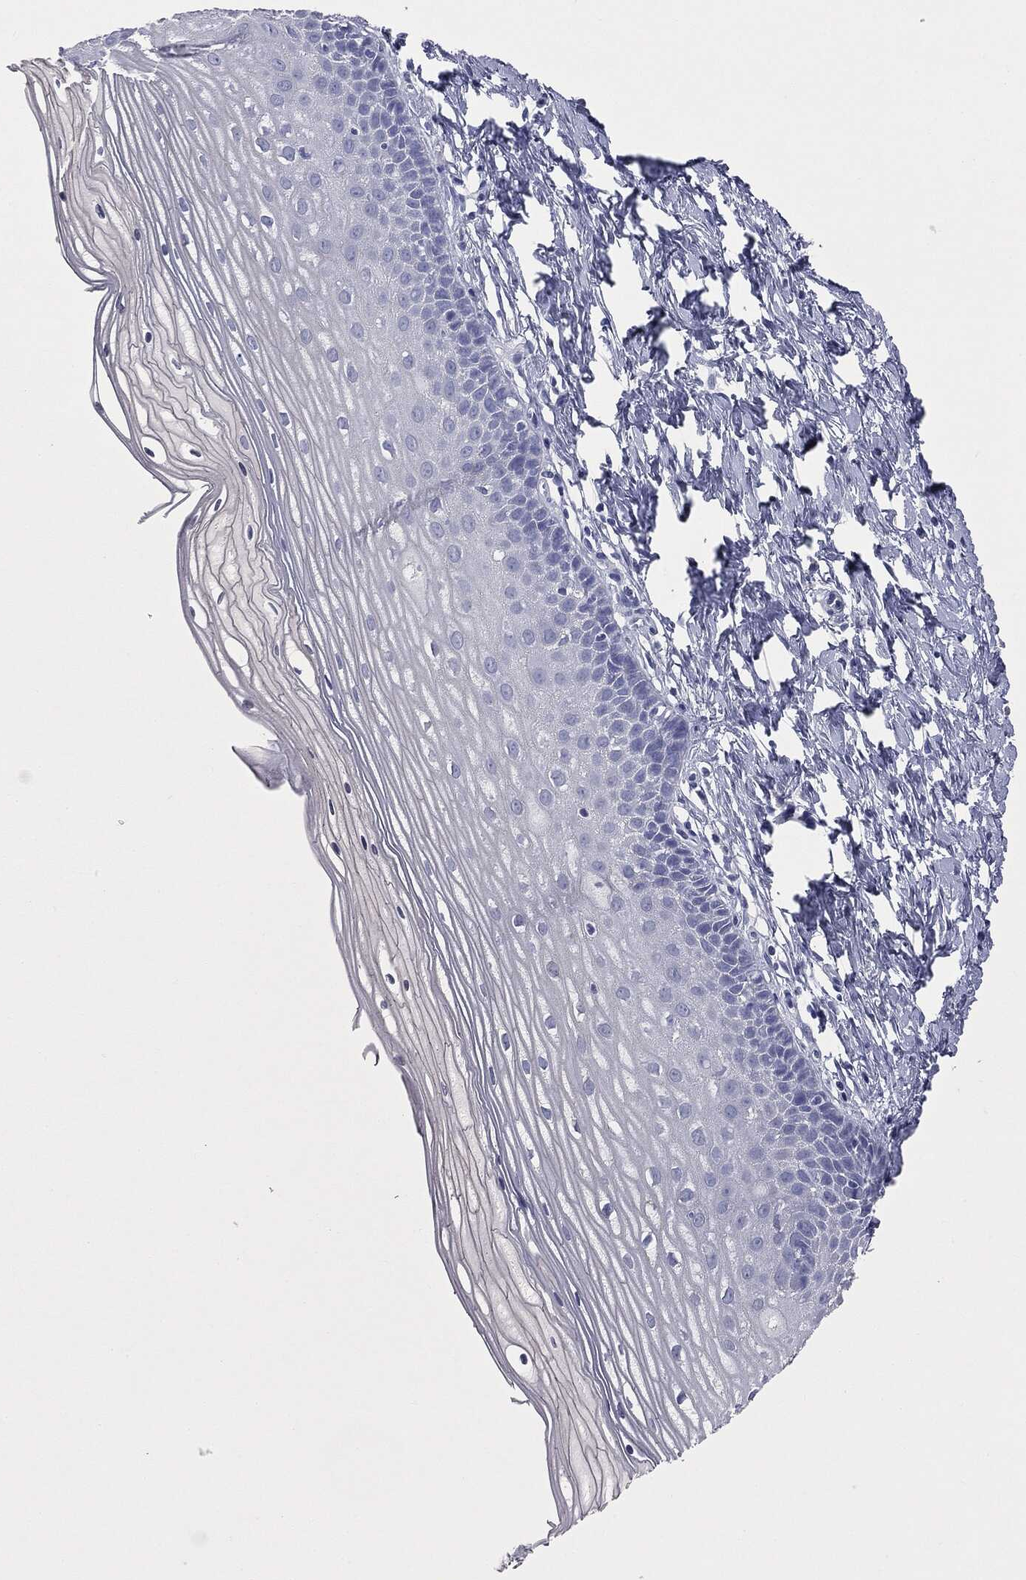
{"staining": {"intensity": "negative", "quantity": "none", "location": "none"}, "tissue": "cervix", "cell_type": "Glandular cells", "image_type": "normal", "snomed": [{"axis": "morphology", "description": "Normal tissue, NOS"}, {"axis": "topography", "description": "Cervix"}], "caption": "Immunohistochemistry histopathology image of normal cervix stained for a protein (brown), which displays no positivity in glandular cells. (Stains: DAB IHC with hematoxylin counter stain, Microscopy: brightfield microscopy at high magnification).", "gene": "ATP2A1", "patient": {"sex": "female", "age": 37}}